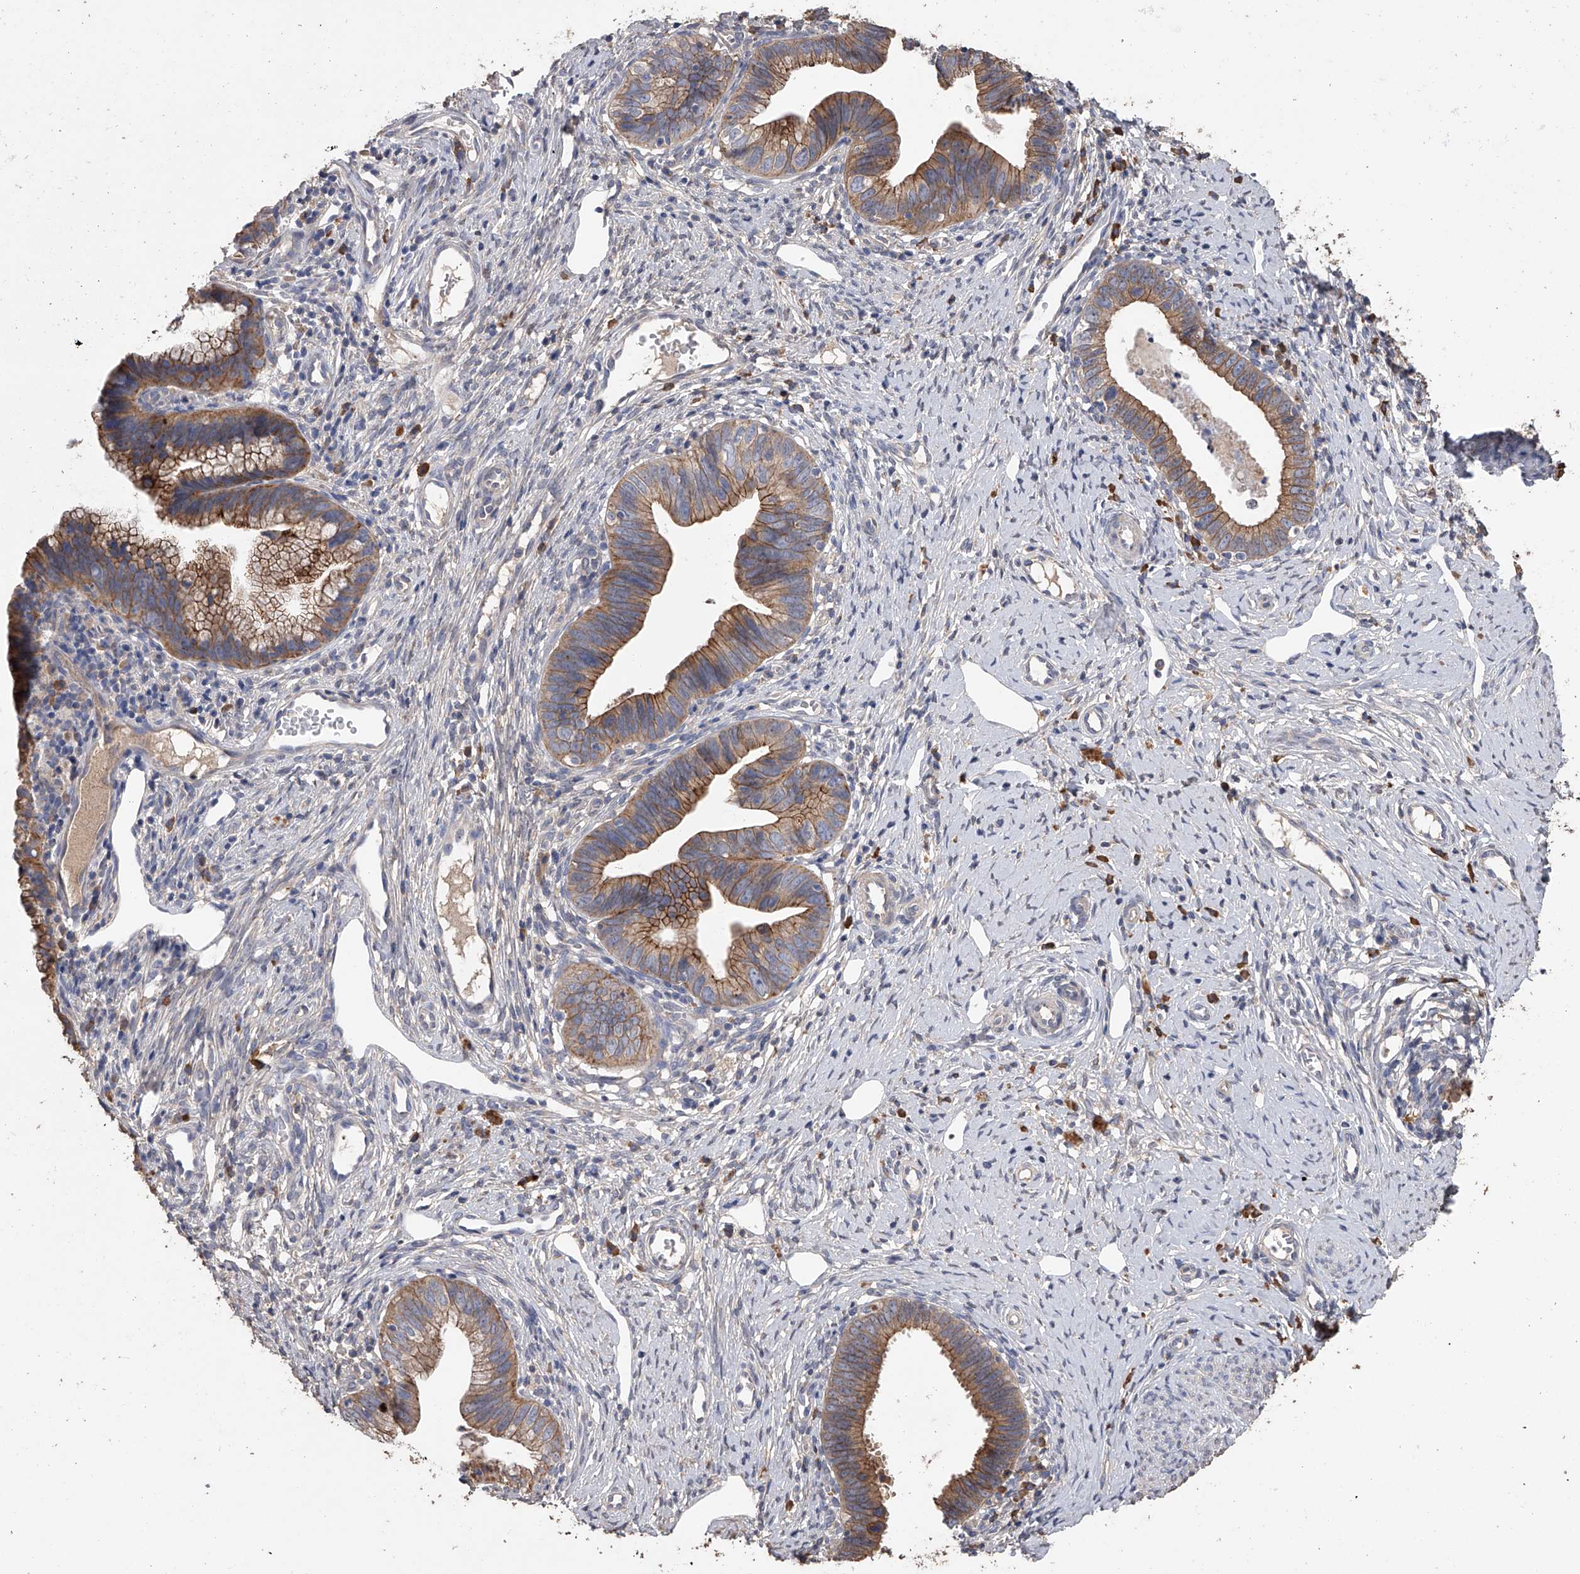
{"staining": {"intensity": "moderate", "quantity": ">75%", "location": "cytoplasmic/membranous"}, "tissue": "cervical cancer", "cell_type": "Tumor cells", "image_type": "cancer", "snomed": [{"axis": "morphology", "description": "Adenocarcinoma, NOS"}, {"axis": "topography", "description": "Cervix"}], "caption": "A high-resolution image shows immunohistochemistry (IHC) staining of cervical cancer (adenocarcinoma), which shows moderate cytoplasmic/membranous staining in approximately >75% of tumor cells. (DAB = brown stain, brightfield microscopy at high magnification).", "gene": "ZNF343", "patient": {"sex": "female", "age": 36}}